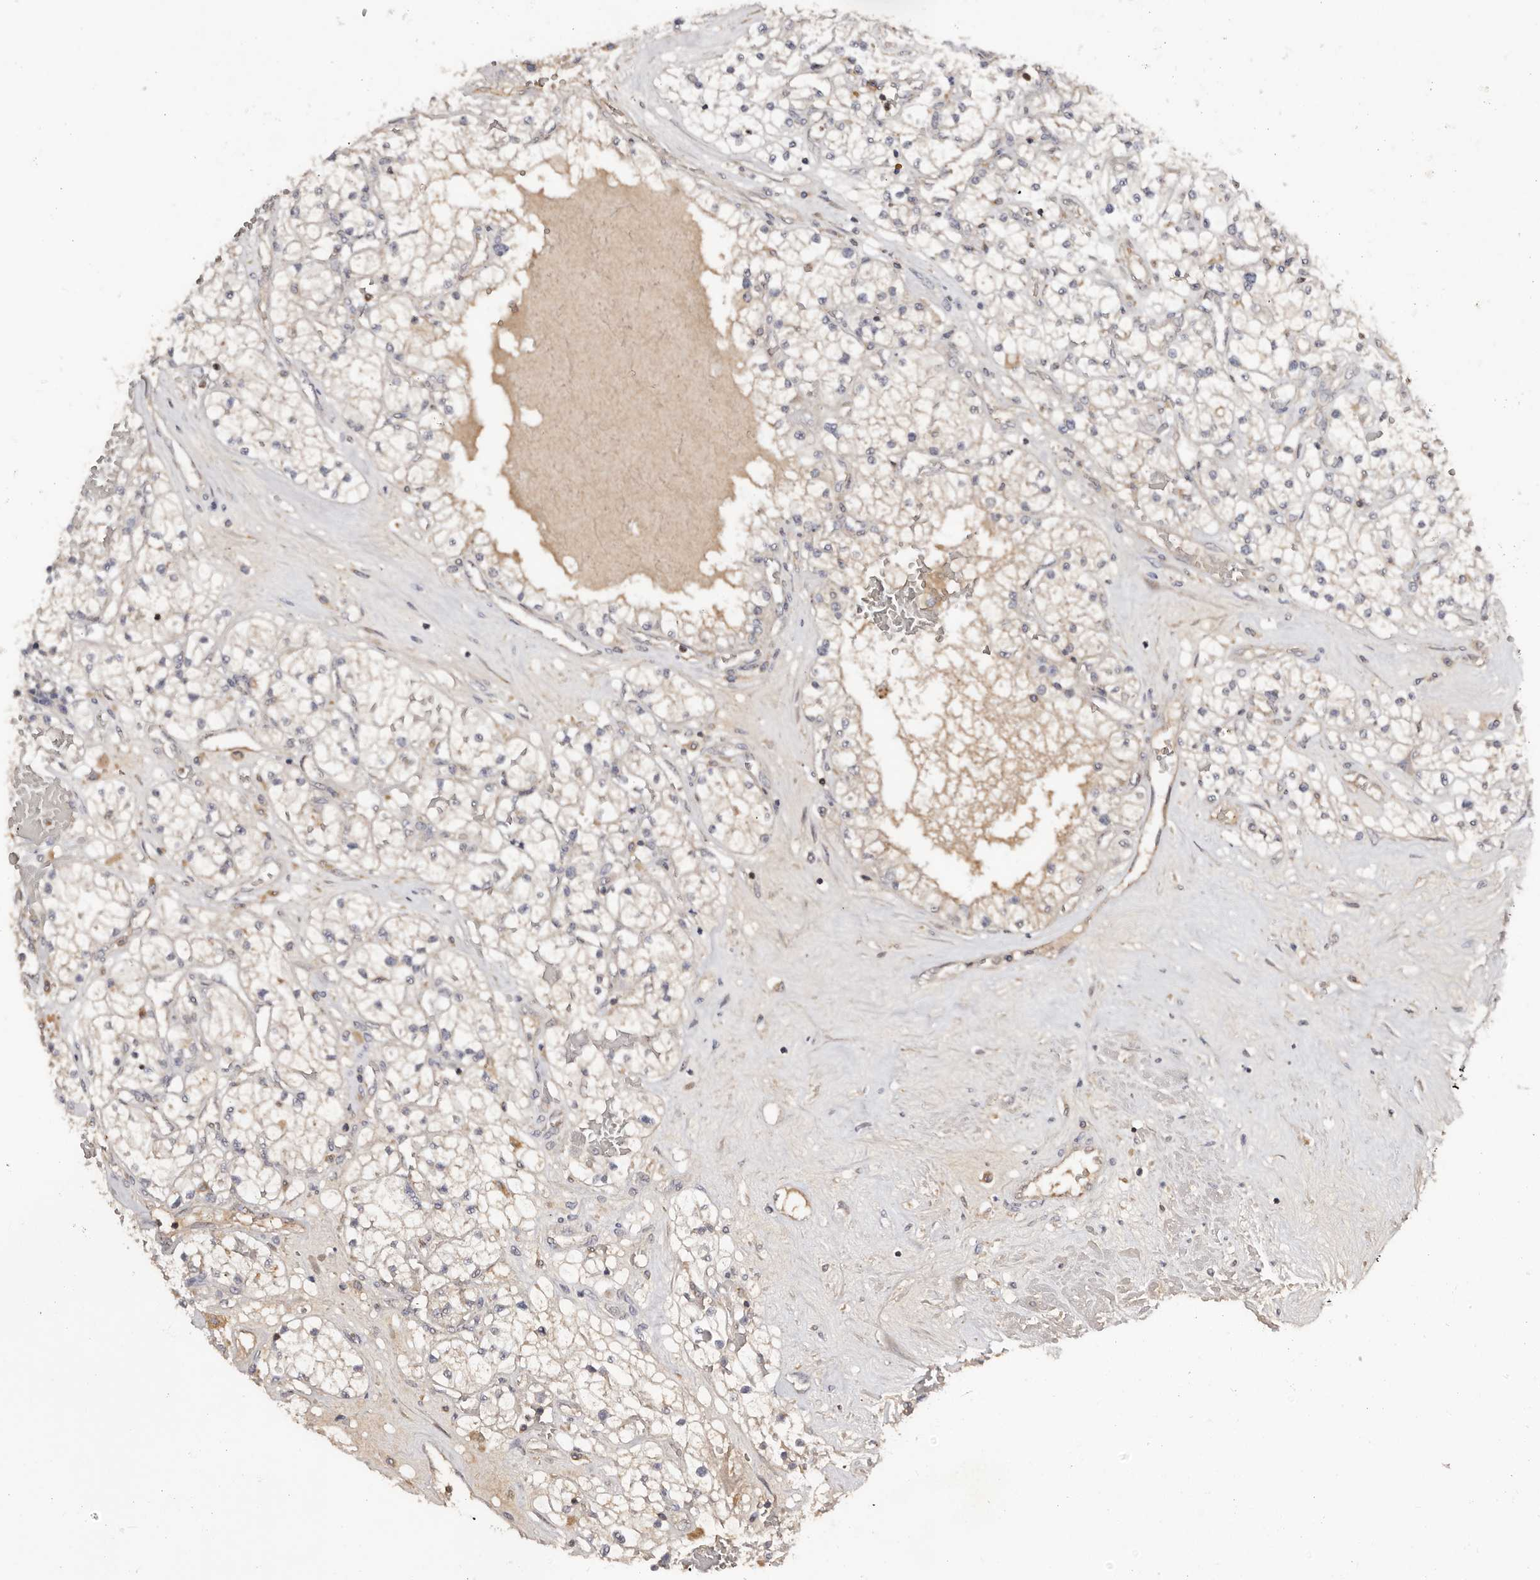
{"staining": {"intensity": "weak", "quantity": "<25%", "location": "cytoplasmic/membranous"}, "tissue": "renal cancer", "cell_type": "Tumor cells", "image_type": "cancer", "snomed": [{"axis": "morphology", "description": "Normal tissue, NOS"}, {"axis": "morphology", "description": "Adenocarcinoma, NOS"}, {"axis": "topography", "description": "Kidney"}], "caption": "This histopathology image is of renal adenocarcinoma stained with immunohistochemistry to label a protein in brown with the nuclei are counter-stained blue. There is no positivity in tumor cells.", "gene": "SLC39A2", "patient": {"sex": "male", "age": 68}}